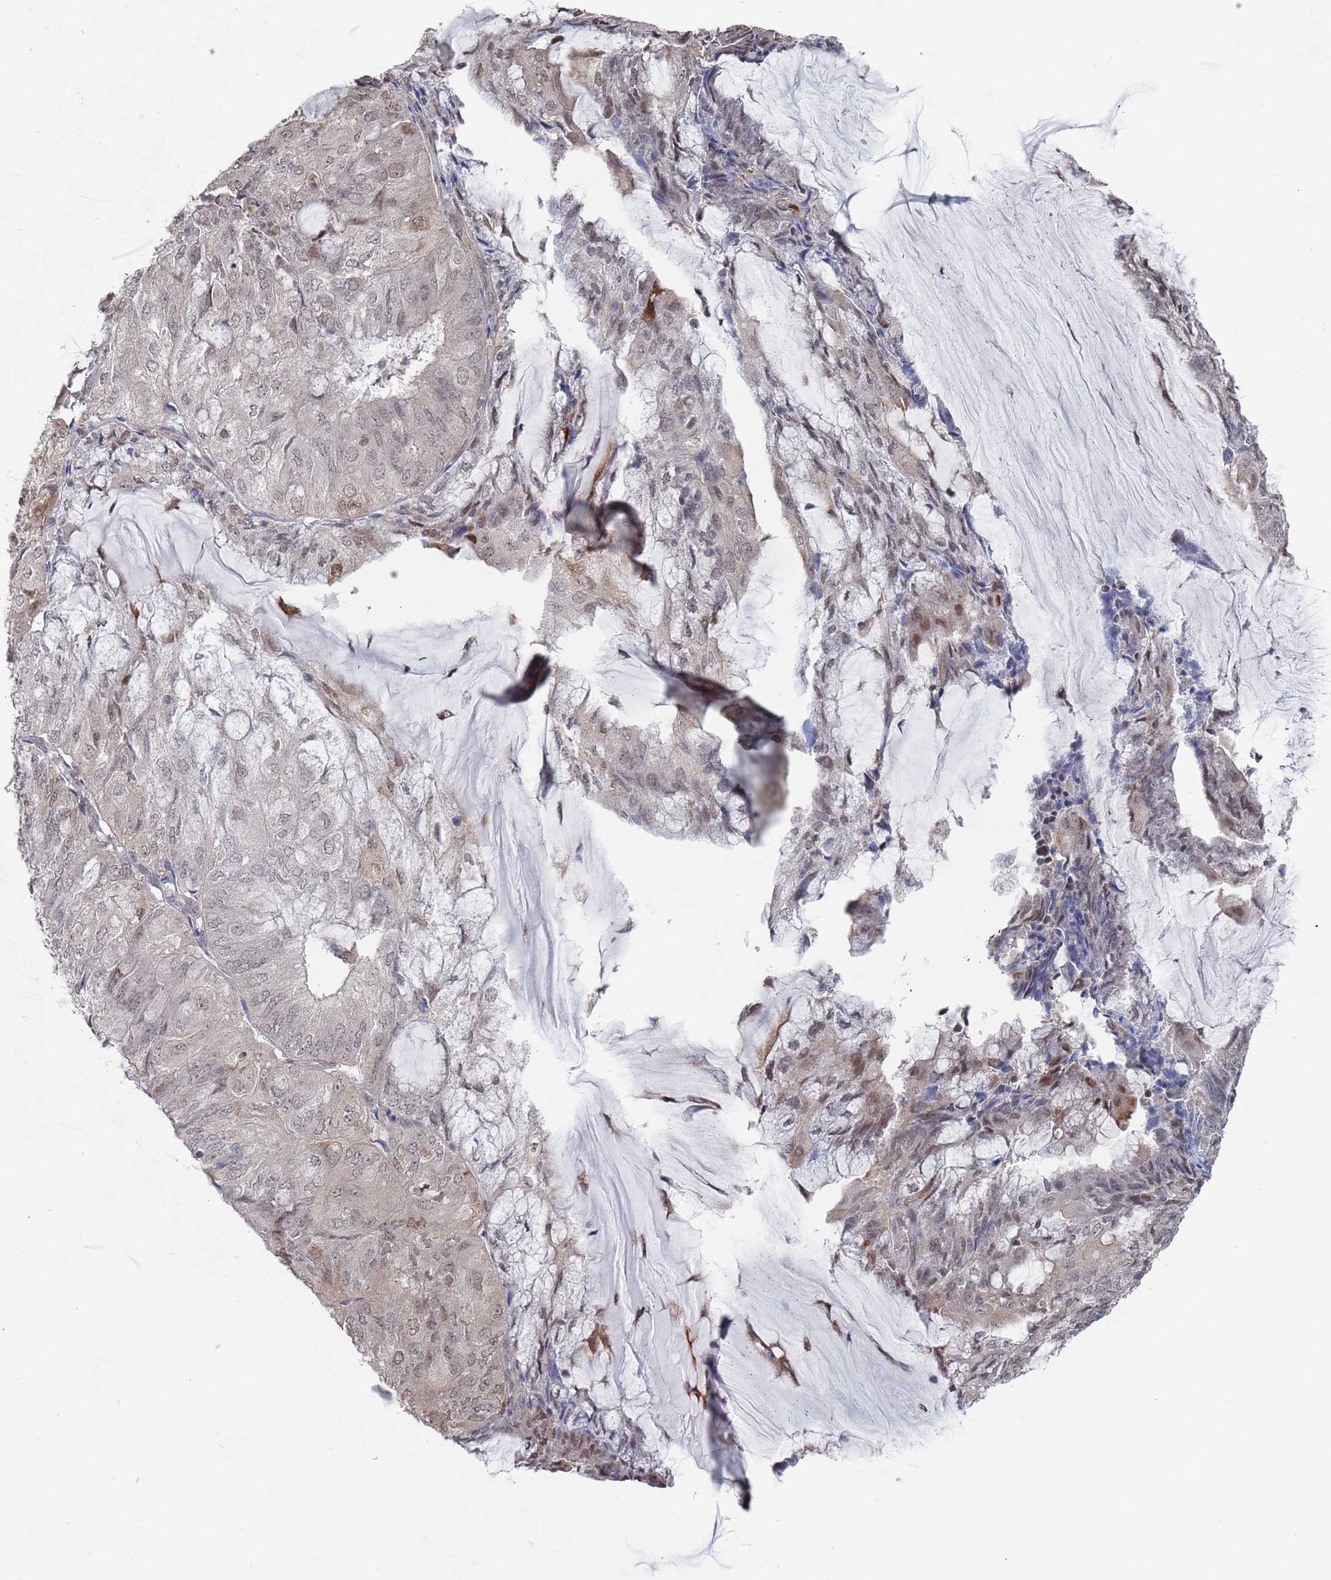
{"staining": {"intensity": "weak", "quantity": "25%-75%", "location": "nuclear"}, "tissue": "endometrial cancer", "cell_type": "Tumor cells", "image_type": "cancer", "snomed": [{"axis": "morphology", "description": "Adenocarcinoma, NOS"}, {"axis": "topography", "description": "Endometrium"}], "caption": "Protein analysis of endometrial adenocarcinoma tissue shows weak nuclear positivity in about 25%-75% of tumor cells. The staining was performed using DAB to visualize the protein expression in brown, while the nuclei were stained in blue with hematoxylin (Magnification: 20x).", "gene": "DGKD", "patient": {"sex": "female", "age": 81}}